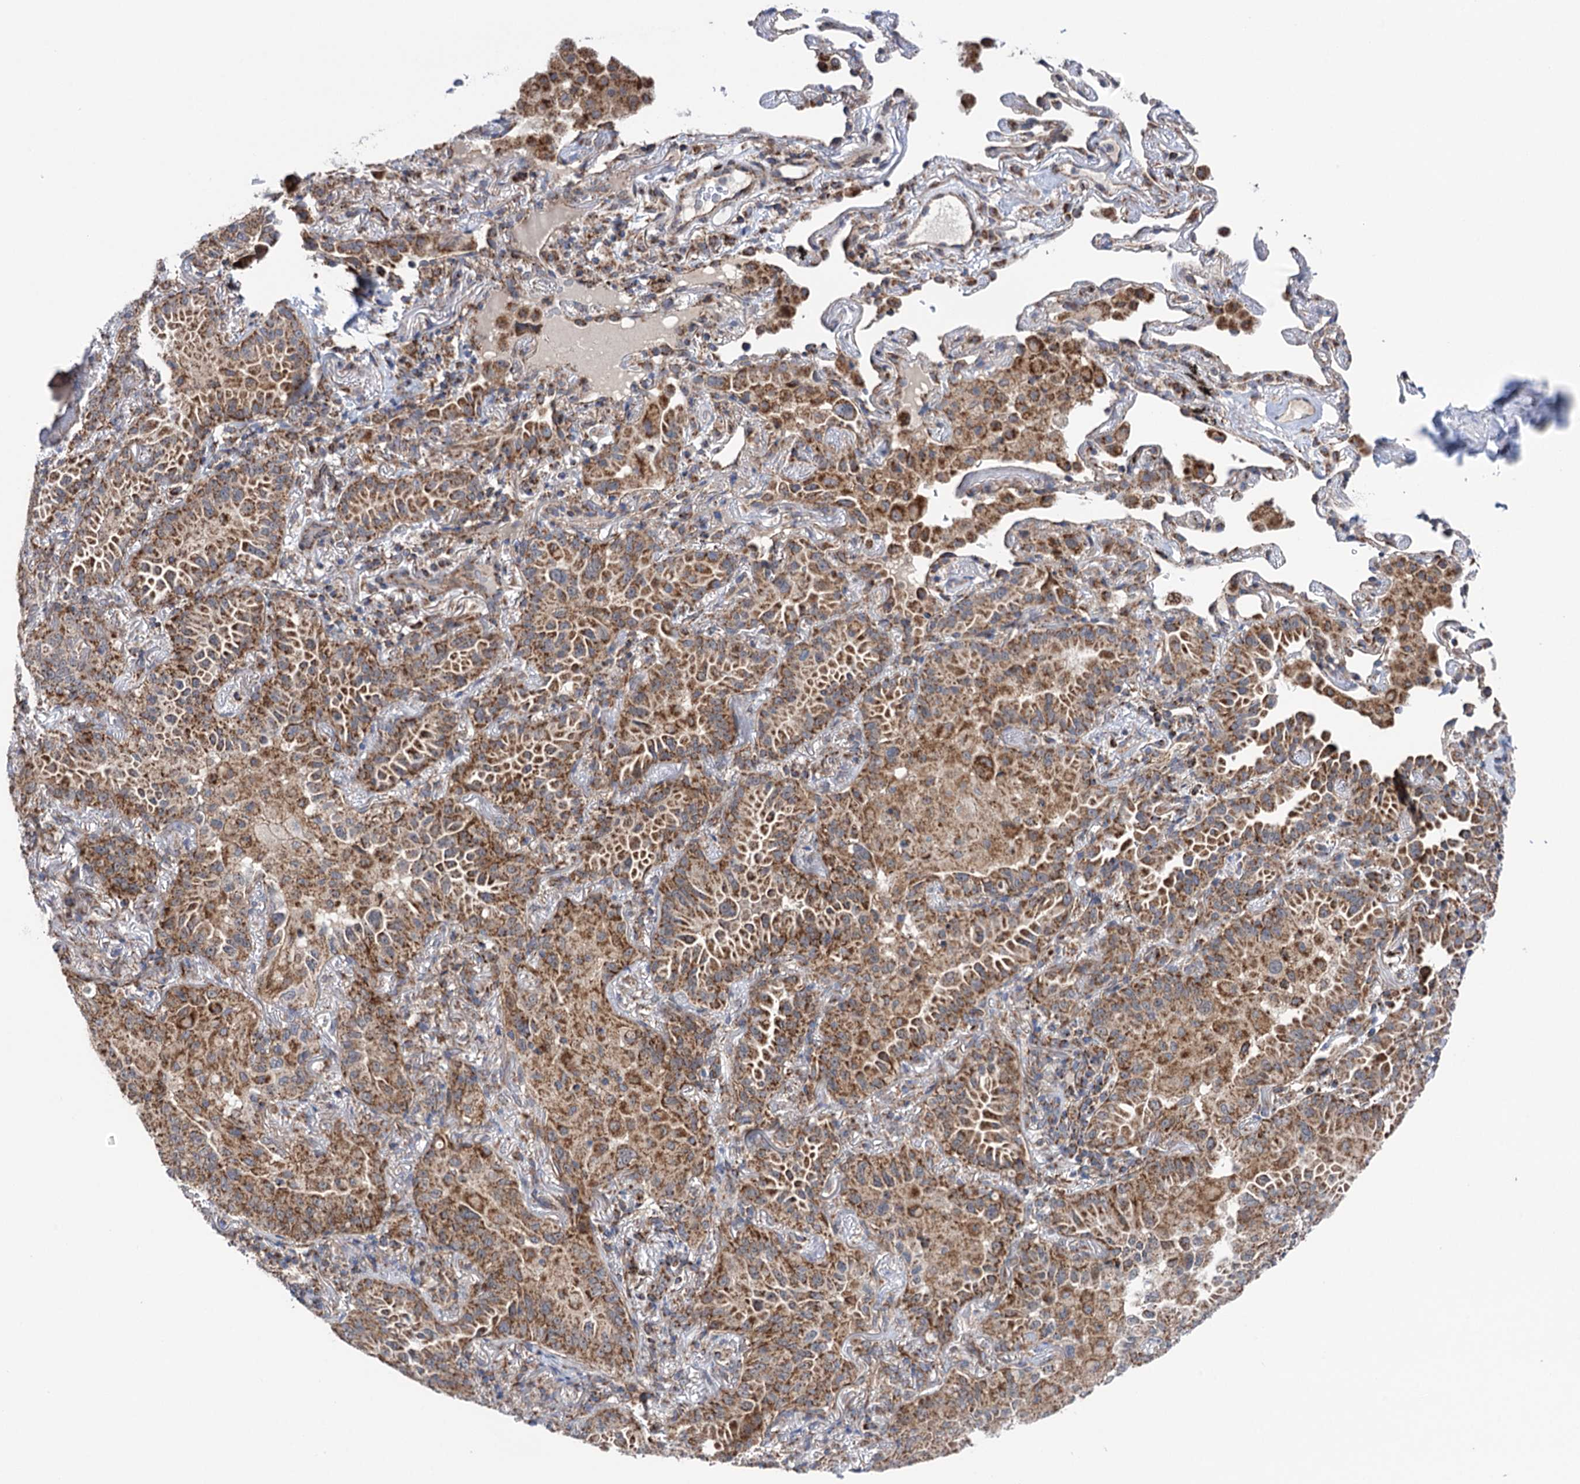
{"staining": {"intensity": "strong", "quantity": ">75%", "location": "cytoplasmic/membranous"}, "tissue": "lung cancer", "cell_type": "Tumor cells", "image_type": "cancer", "snomed": [{"axis": "morphology", "description": "Adenocarcinoma, NOS"}, {"axis": "topography", "description": "Lung"}], "caption": "A photomicrograph of lung cancer (adenocarcinoma) stained for a protein exhibits strong cytoplasmic/membranous brown staining in tumor cells.", "gene": "SUCLA2", "patient": {"sex": "female", "age": 69}}